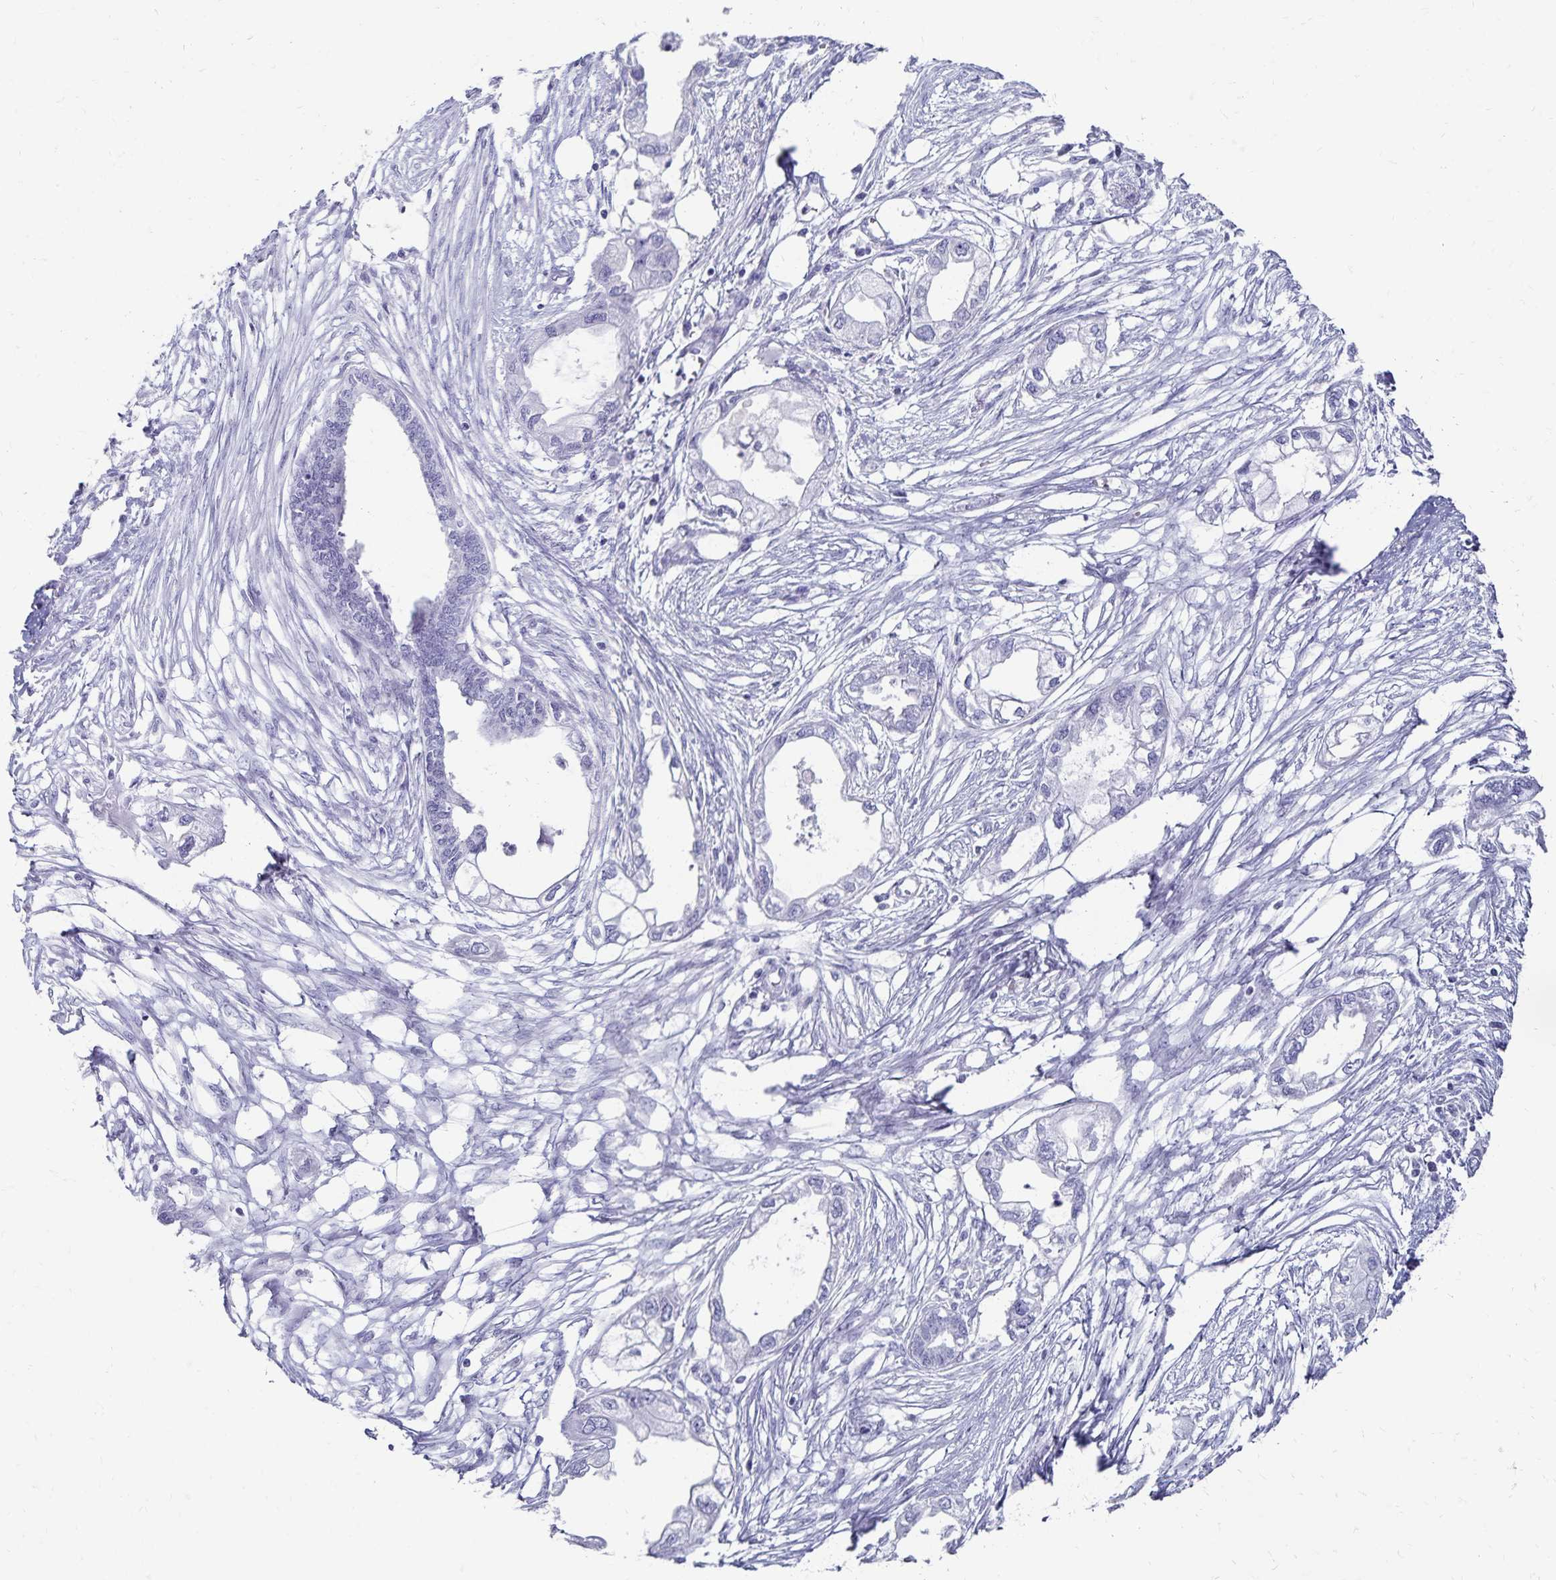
{"staining": {"intensity": "negative", "quantity": "none", "location": "none"}, "tissue": "endometrial cancer", "cell_type": "Tumor cells", "image_type": "cancer", "snomed": [{"axis": "morphology", "description": "Adenocarcinoma, NOS"}, {"axis": "morphology", "description": "Adenocarcinoma, metastatic, NOS"}, {"axis": "topography", "description": "Adipose tissue"}, {"axis": "topography", "description": "Endometrium"}], "caption": "The photomicrograph exhibits no significant positivity in tumor cells of endometrial cancer (metastatic adenocarcinoma).", "gene": "GIP", "patient": {"sex": "female", "age": 67}}